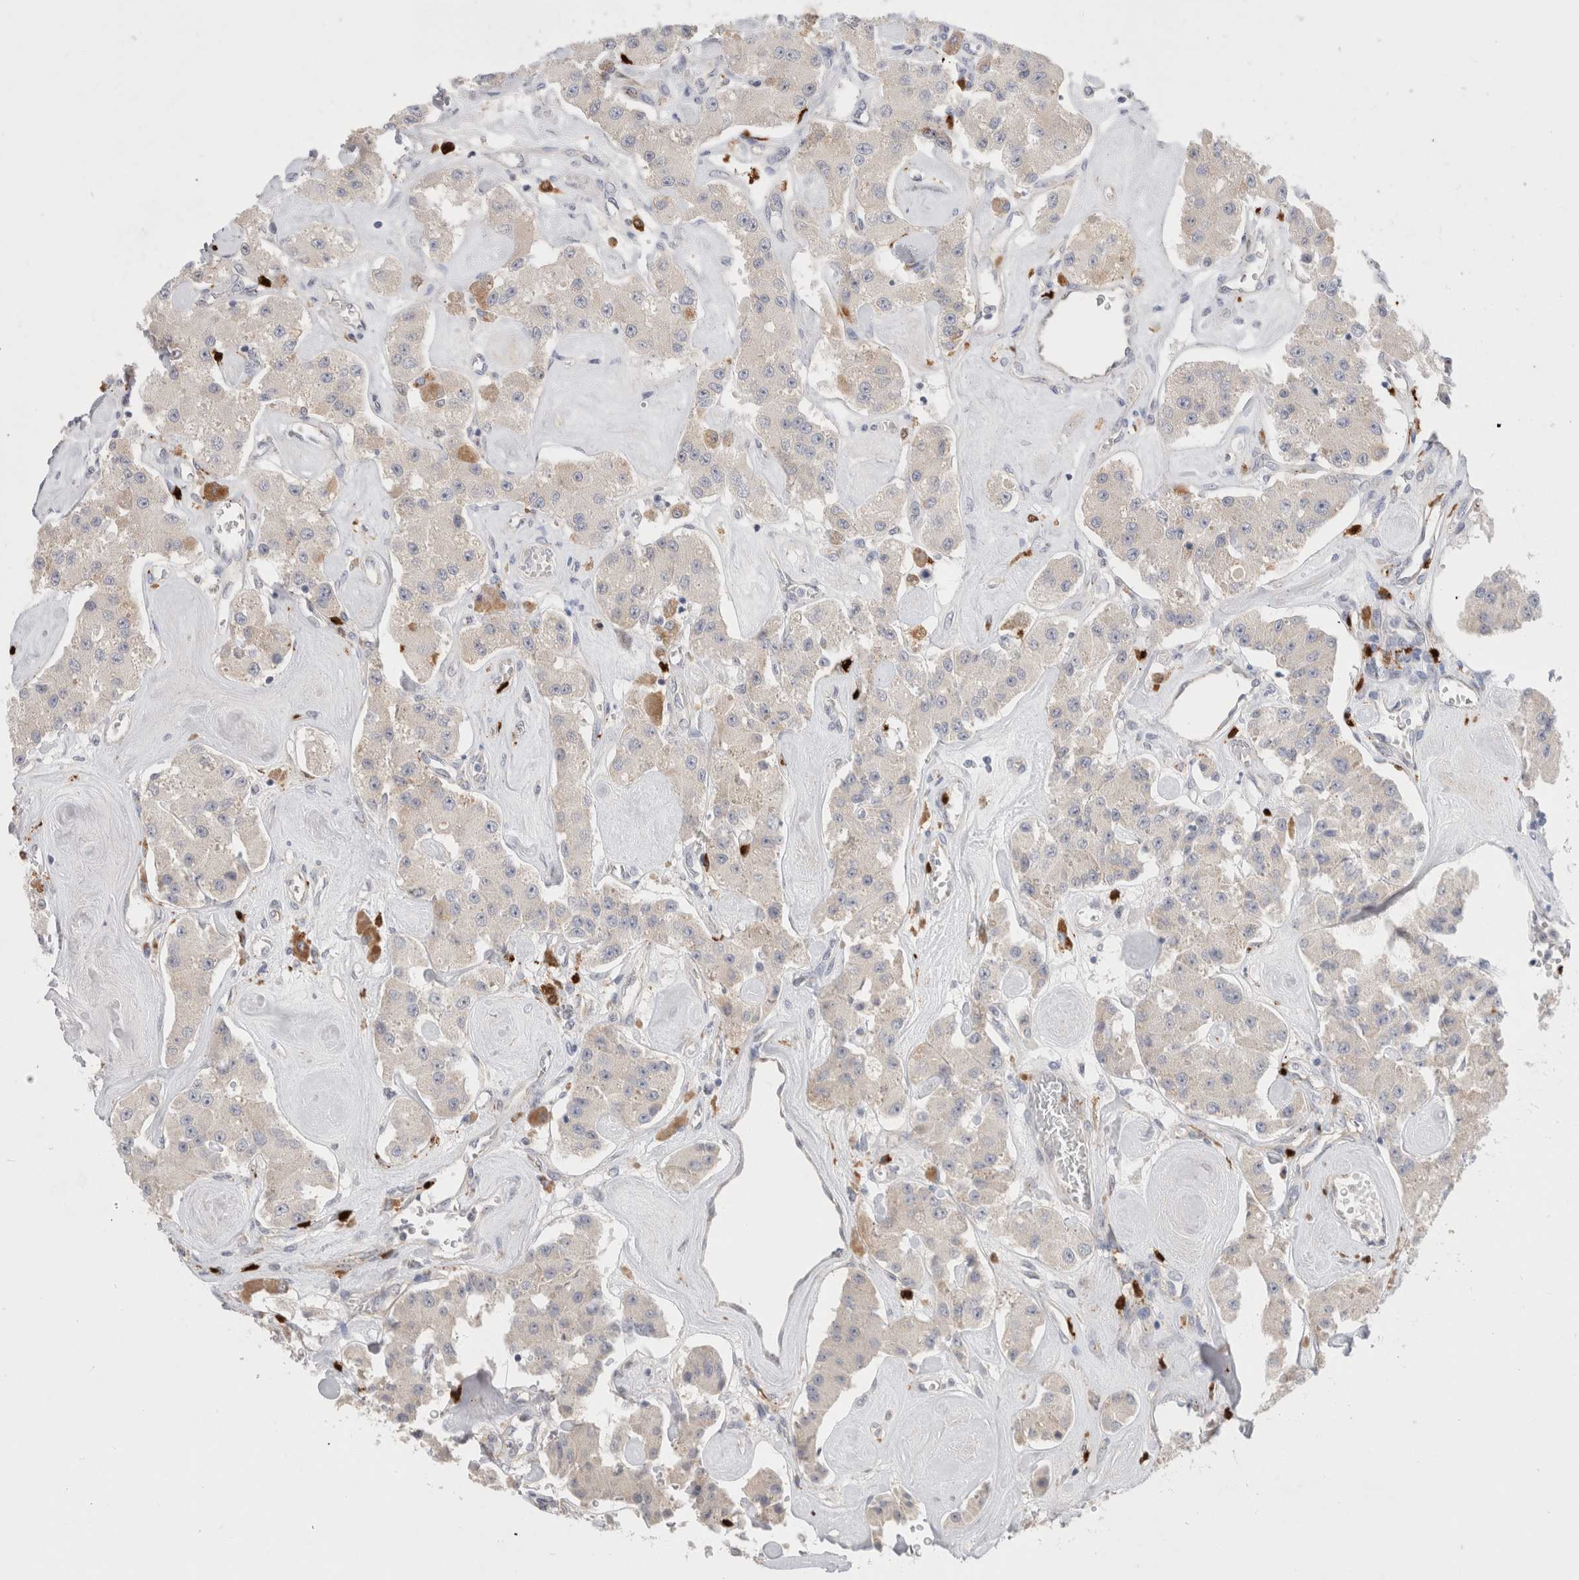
{"staining": {"intensity": "negative", "quantity": "none", "location": "none"}, "tissue": "carcinoid", "cell_type": "Tumor cells", "image_type": "cancer", "snomed": [{"axis": "morphology", "description": "Carcinoid, malignant, NOS"}, {"axis": "topography", "description": "Pancreas"}], "caption": "Malignant carcinoid stained for a protein using IHC shows no expression tumor cells.", "gene": "HPGDS", "patient": {"sex": "male", "age": 41}}